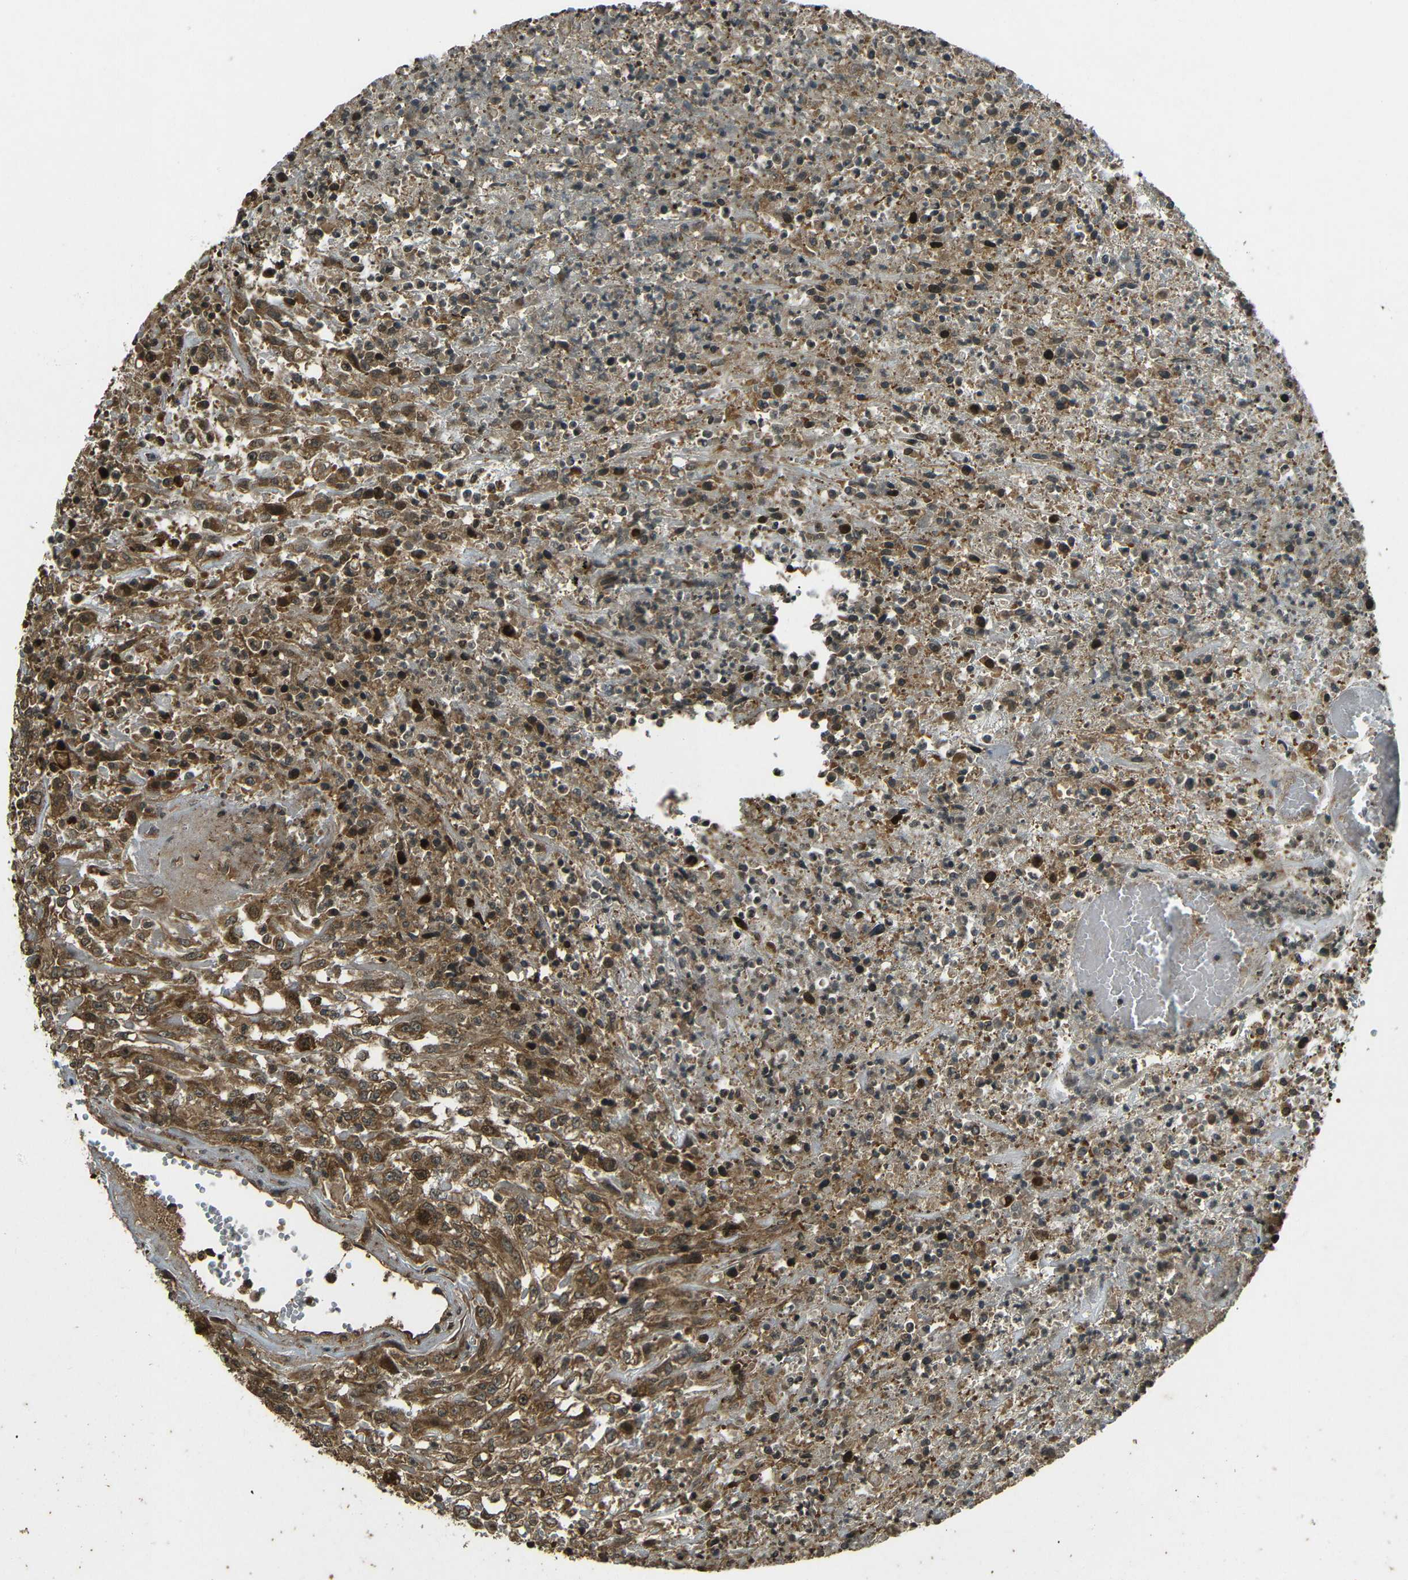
{"staining": {"intensity": "moderate", "quantity": ">75%", "location": "cytoplasmic/membranous,nuclear"}, "tissue": "urothelial cancer", "cell_type": "Tumor cells", "image_type": "cancer", "snomed": [{"axis": "morphology", "description": "Urothelial carcinoma, High grade"}, {"axis": "topography", "description": "Urinary bladder"}], "caption": "Immunohistochemistry (IHC) of urothelial cancer reveals medium levels of moderate cytoplasmic/membranous and nuclear positivity in about >75% of tumor cells.", "gene": "PLK2", "patient": {"sex": "male", "age": 46}}